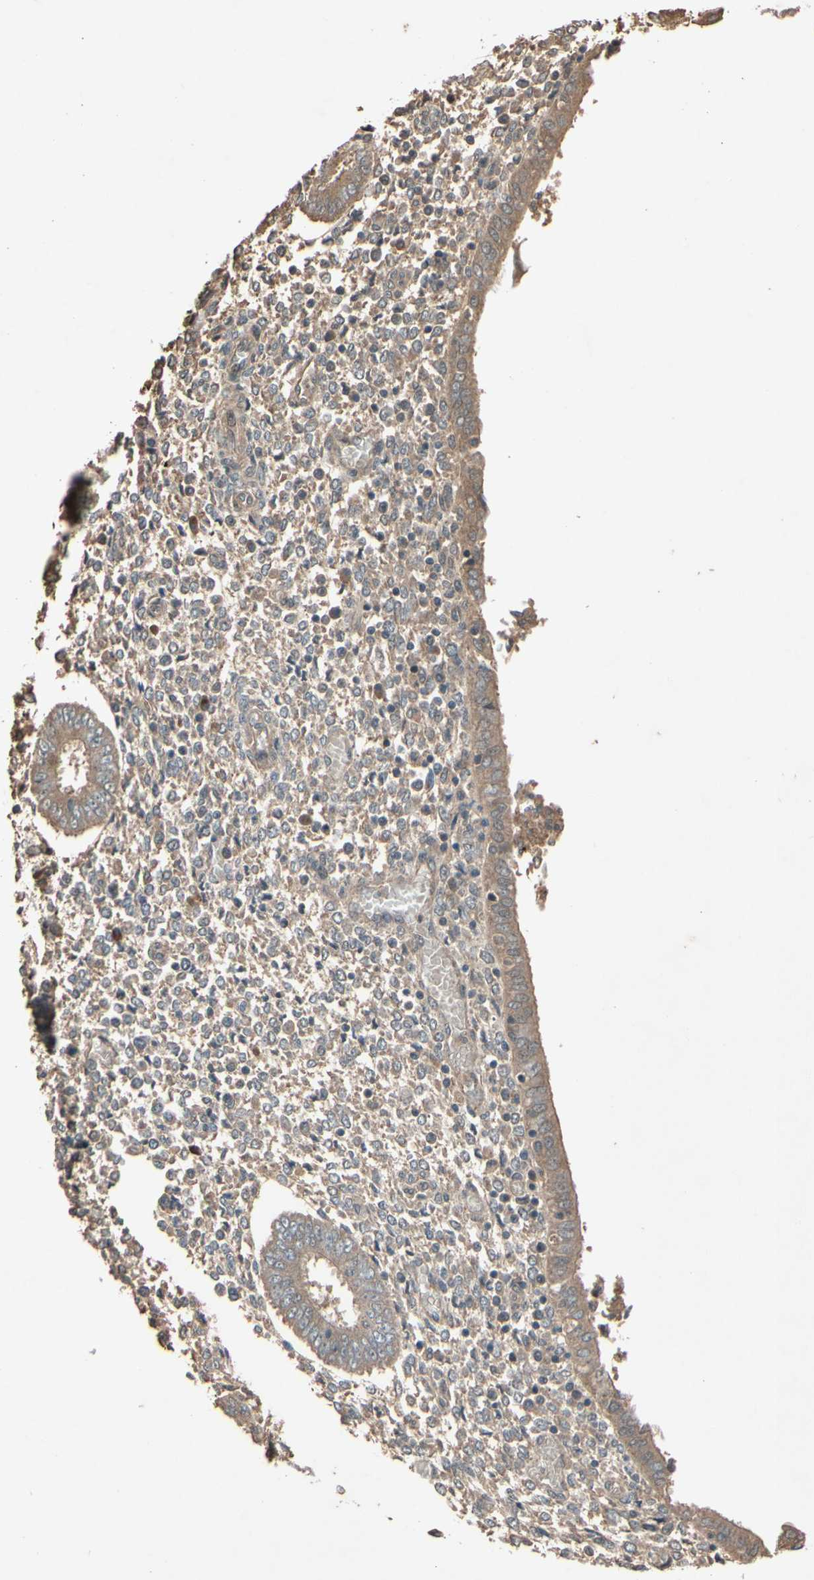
{"staining": {"intensity": "weak", "quantity": ">75%", "location": "cytoplasmic/membranous"}, "tissue": "endometrium", "cell_type": "Cells in endometrial stroma", "image_type": "normal", "snomed": [{"axis": "morphology", "description": "Normal tissue, NOS"}, {"axis": "topography", "description": "Endometrium"}], "caption": "Unremarkable endometrium exhibits weak cytoplasmic/membranous positivity in approximately >75% of cells in endometrial stroma.", "gene": "NSF", "patient": {"sex": "female", "age": 35}}